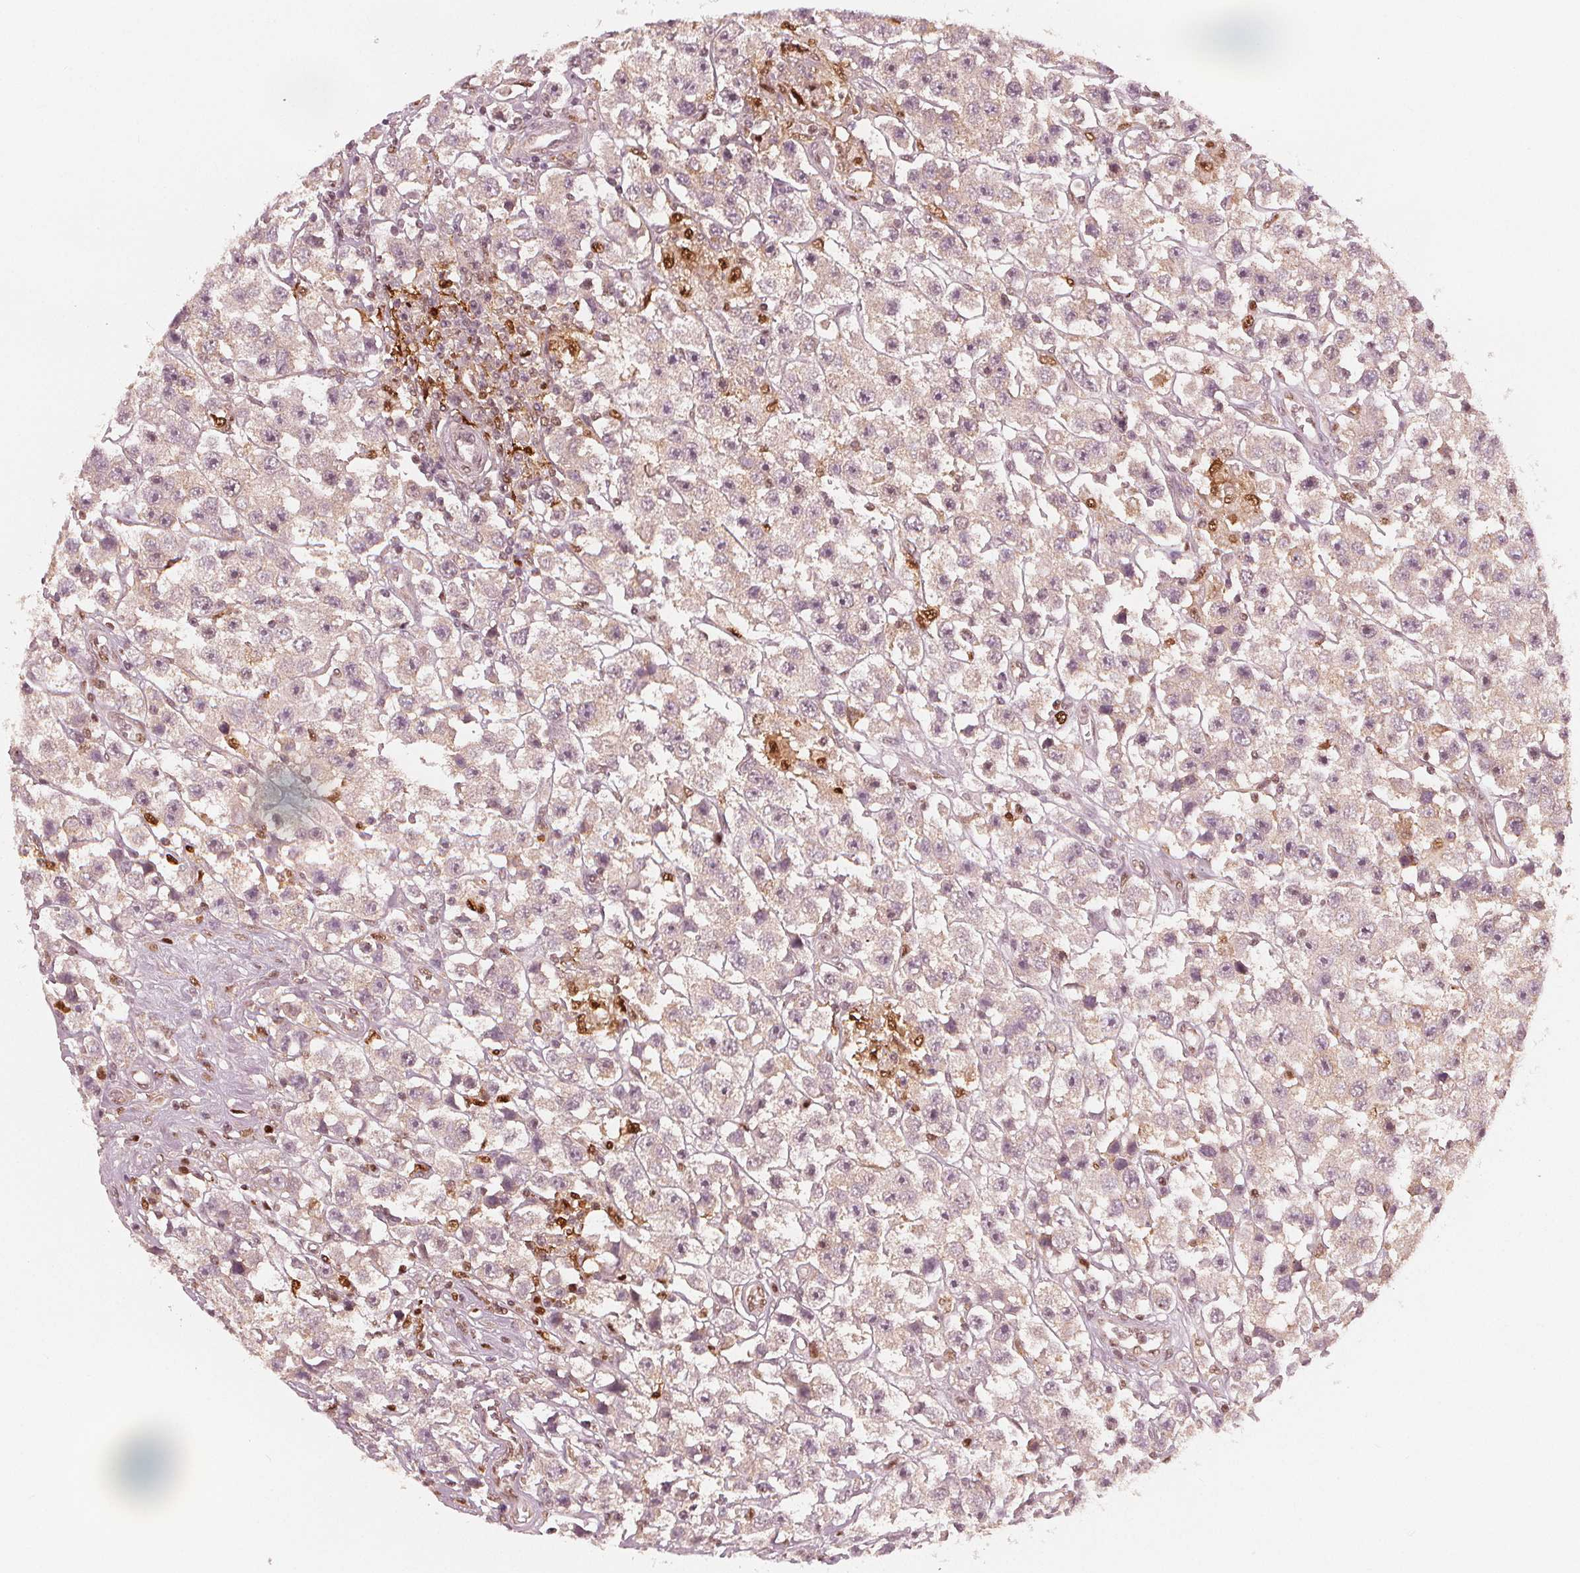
{"staining": {"intensity": "moderate", "quantity": "<25%", "location": "nuclear"}, "tissue": "testis cancer", "cell_type": "Tumor cells", "image_type": "cancer", "snomed": [{"axis": "morphology", "description": "Seminoma, NOS"}, {"axis": "topography", "description": "Testis"}], "caption": "A brown stain highlights moderate nuclear positivity of a protein in human seminoma (testis) tumor cells.", "gene": "SQSTM1", "patient": {"sex": "male", "age": 45}}